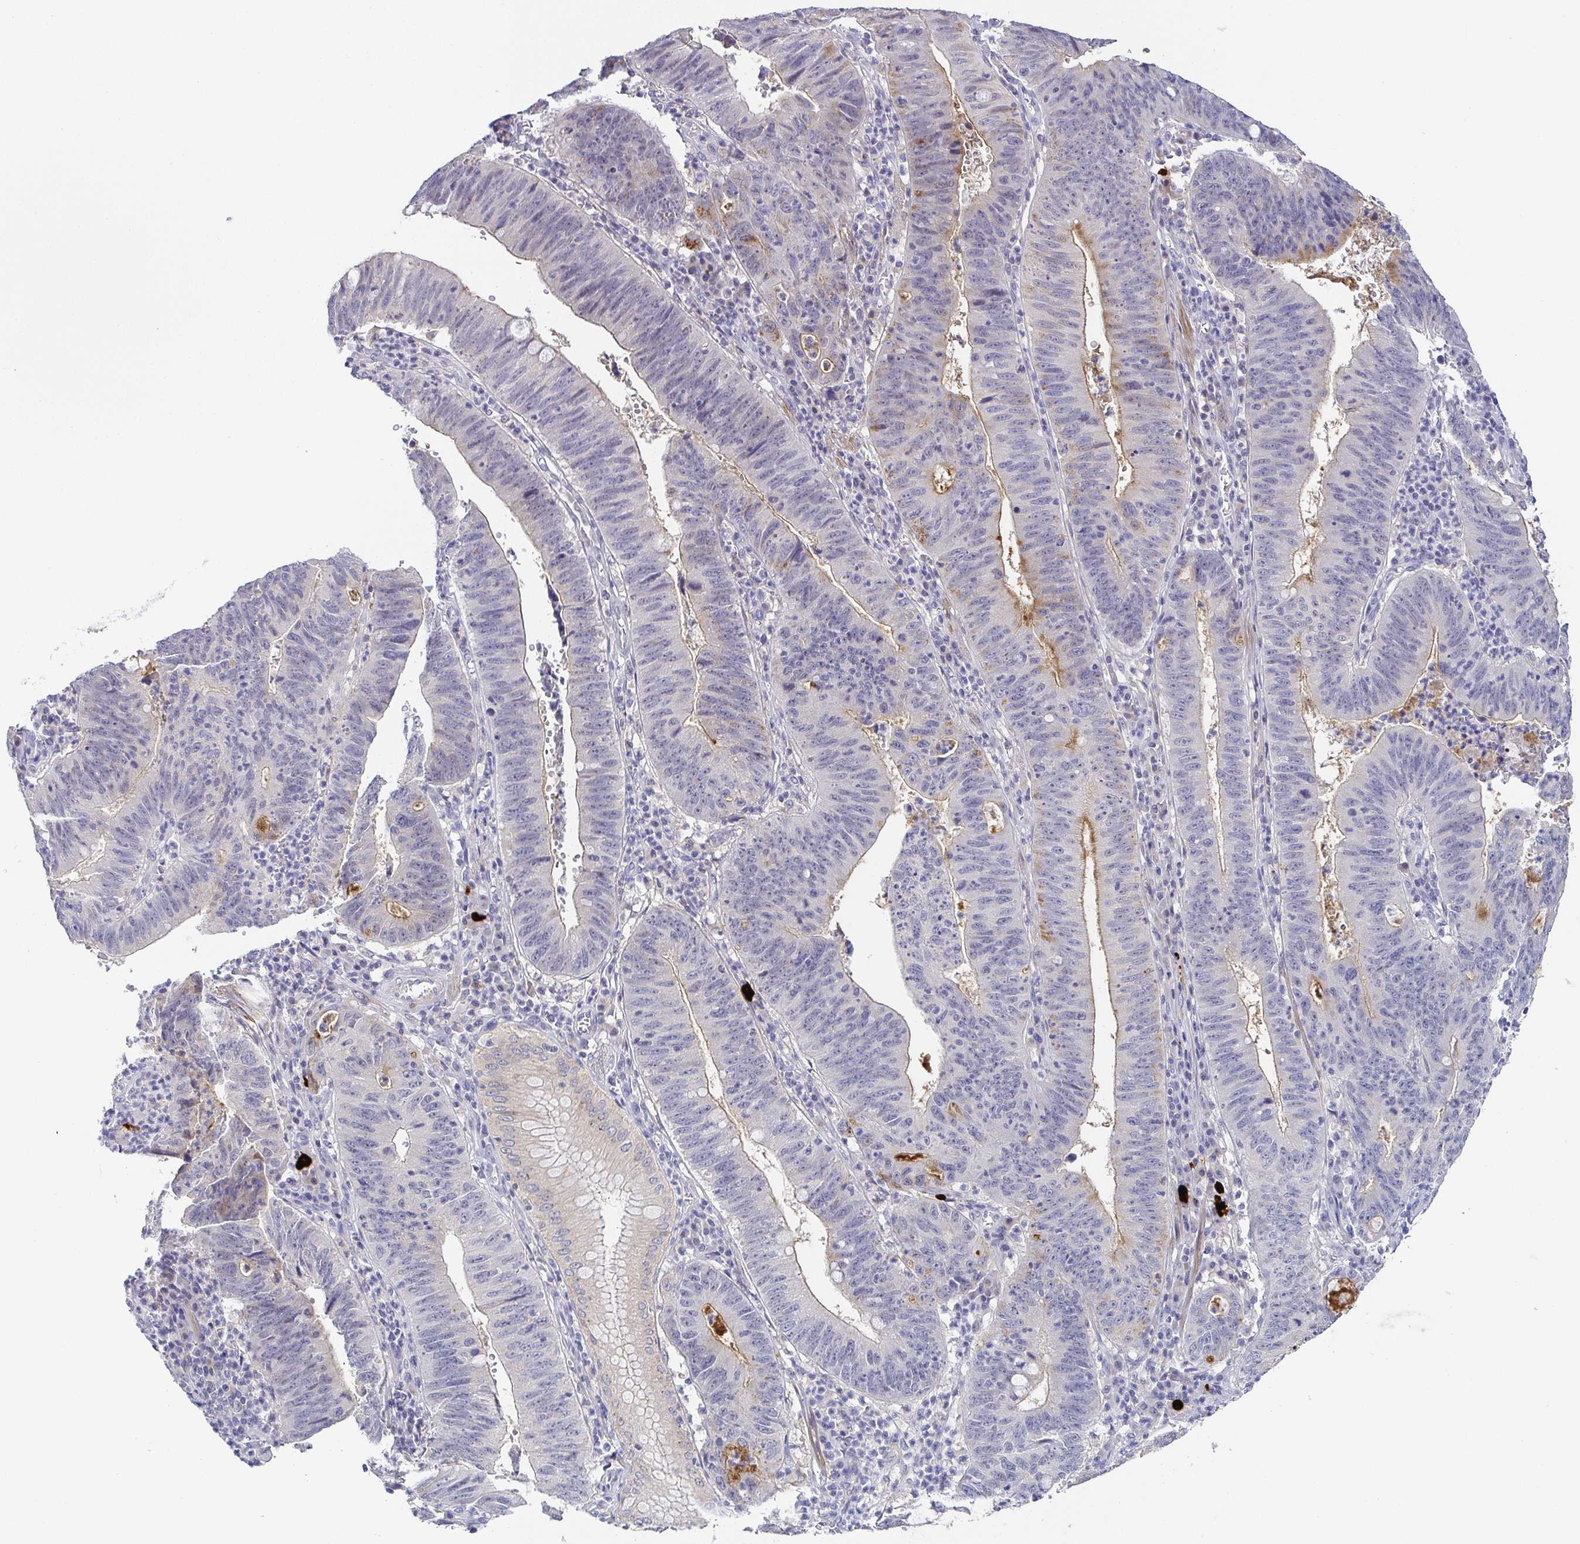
{"staining": {"intensity": "negative", "quantity": "none", "location": "none"}, "tissue": "stomach cancer", "cell_type": "Tumor cells", "image_type": "cancer", "snomed": [{"axis": "morphology", "description": "Adenocarcinoma, NOS"}, {"axis": "topography", "description": "Stomach"}], "caption": "Immunohistochemical staining of human stomach adenocarcinoma displays no significant staining in tumor cells.", "gene": "RNASE7", "patient": {"sex": "male", "age": 59}}